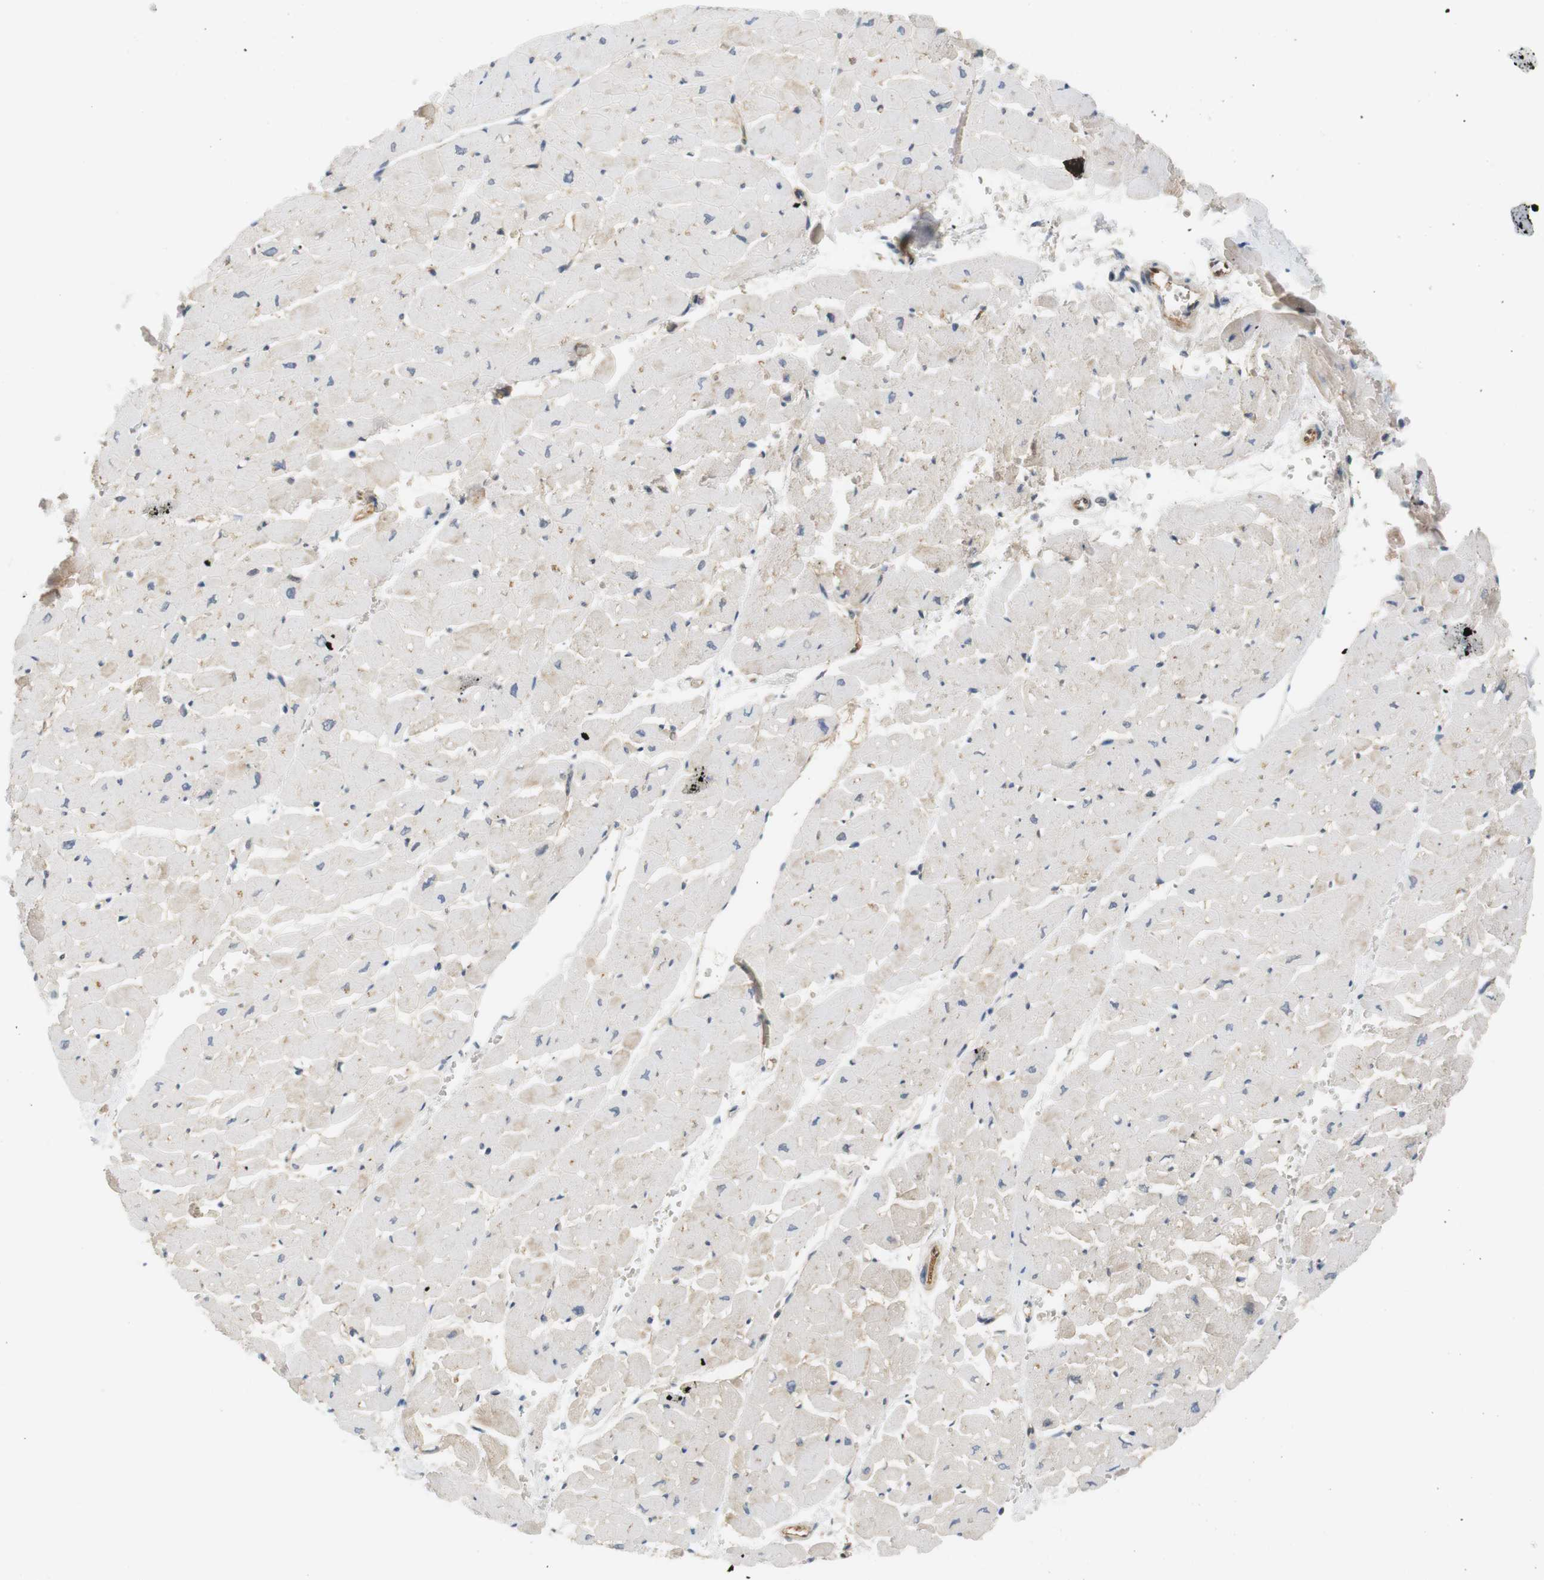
{"staining": {"intensity": "moderate", "quantity": "<25%", "location": "cytoplasmic/membranous"}, "tissue": "heart muscle", "cell_type": "Cardiomyocytes", "image_type": "normal", "snomed": [{"axis": "morphology", "description": "Normal tissue, NOS"}, {"axis": "topography", "description": "Heart"}], "caption": "Immunohistochemical staining of normal heart muscle shows <25% levels of moderate cytoplasmic/membranous protein positivity in approximately <25% of cardiomyocytes.", "gene": "SH3GLB1", "patient": {"sex": "male", "age": 45}}